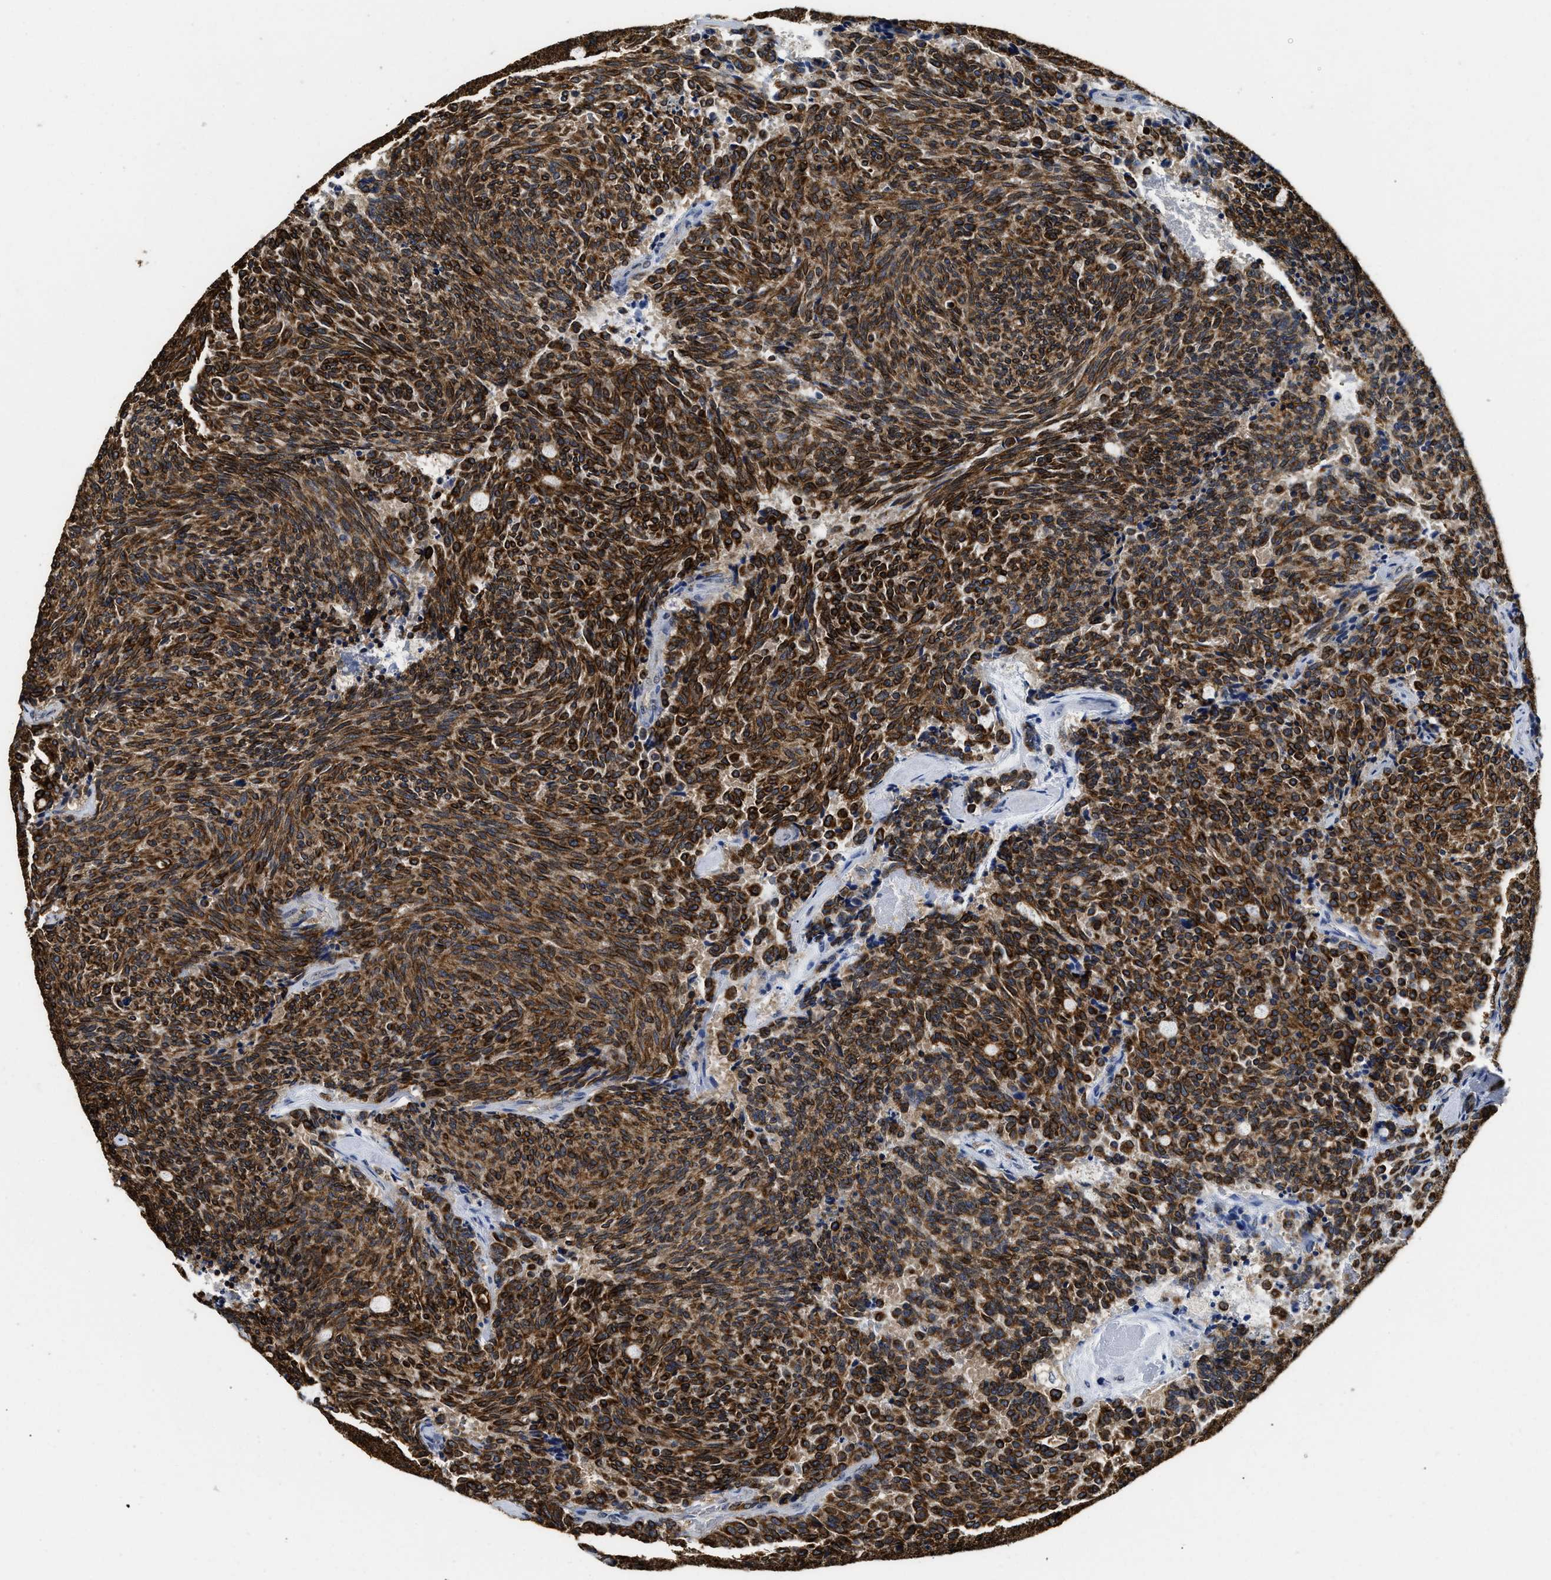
{"staining": {"intensity": "strong", "quantity": ">75%", "location": "cytoplasmic/membranous"}, "tissue": "carcinoid", "cell_type": "Tumor cells", "image_type": "cancer", "snomed": [{"axis": "morphology", "description": "Carcinoid, malignant, NOS"}, {"axis": "topography", "description": "Pancreas"}], "caption": "Immunohistochemistry of human carcinoid displays high levels of strong cytoplasmic/membranous staining in about >75% of tumor cells. The protein is stained brown, and the nuclei are stained in blue (DAB IHC with brightfield microscopy, high magnification).", "gene": "CTNNA1", "patient": {"sex": "female", "age": 54}}